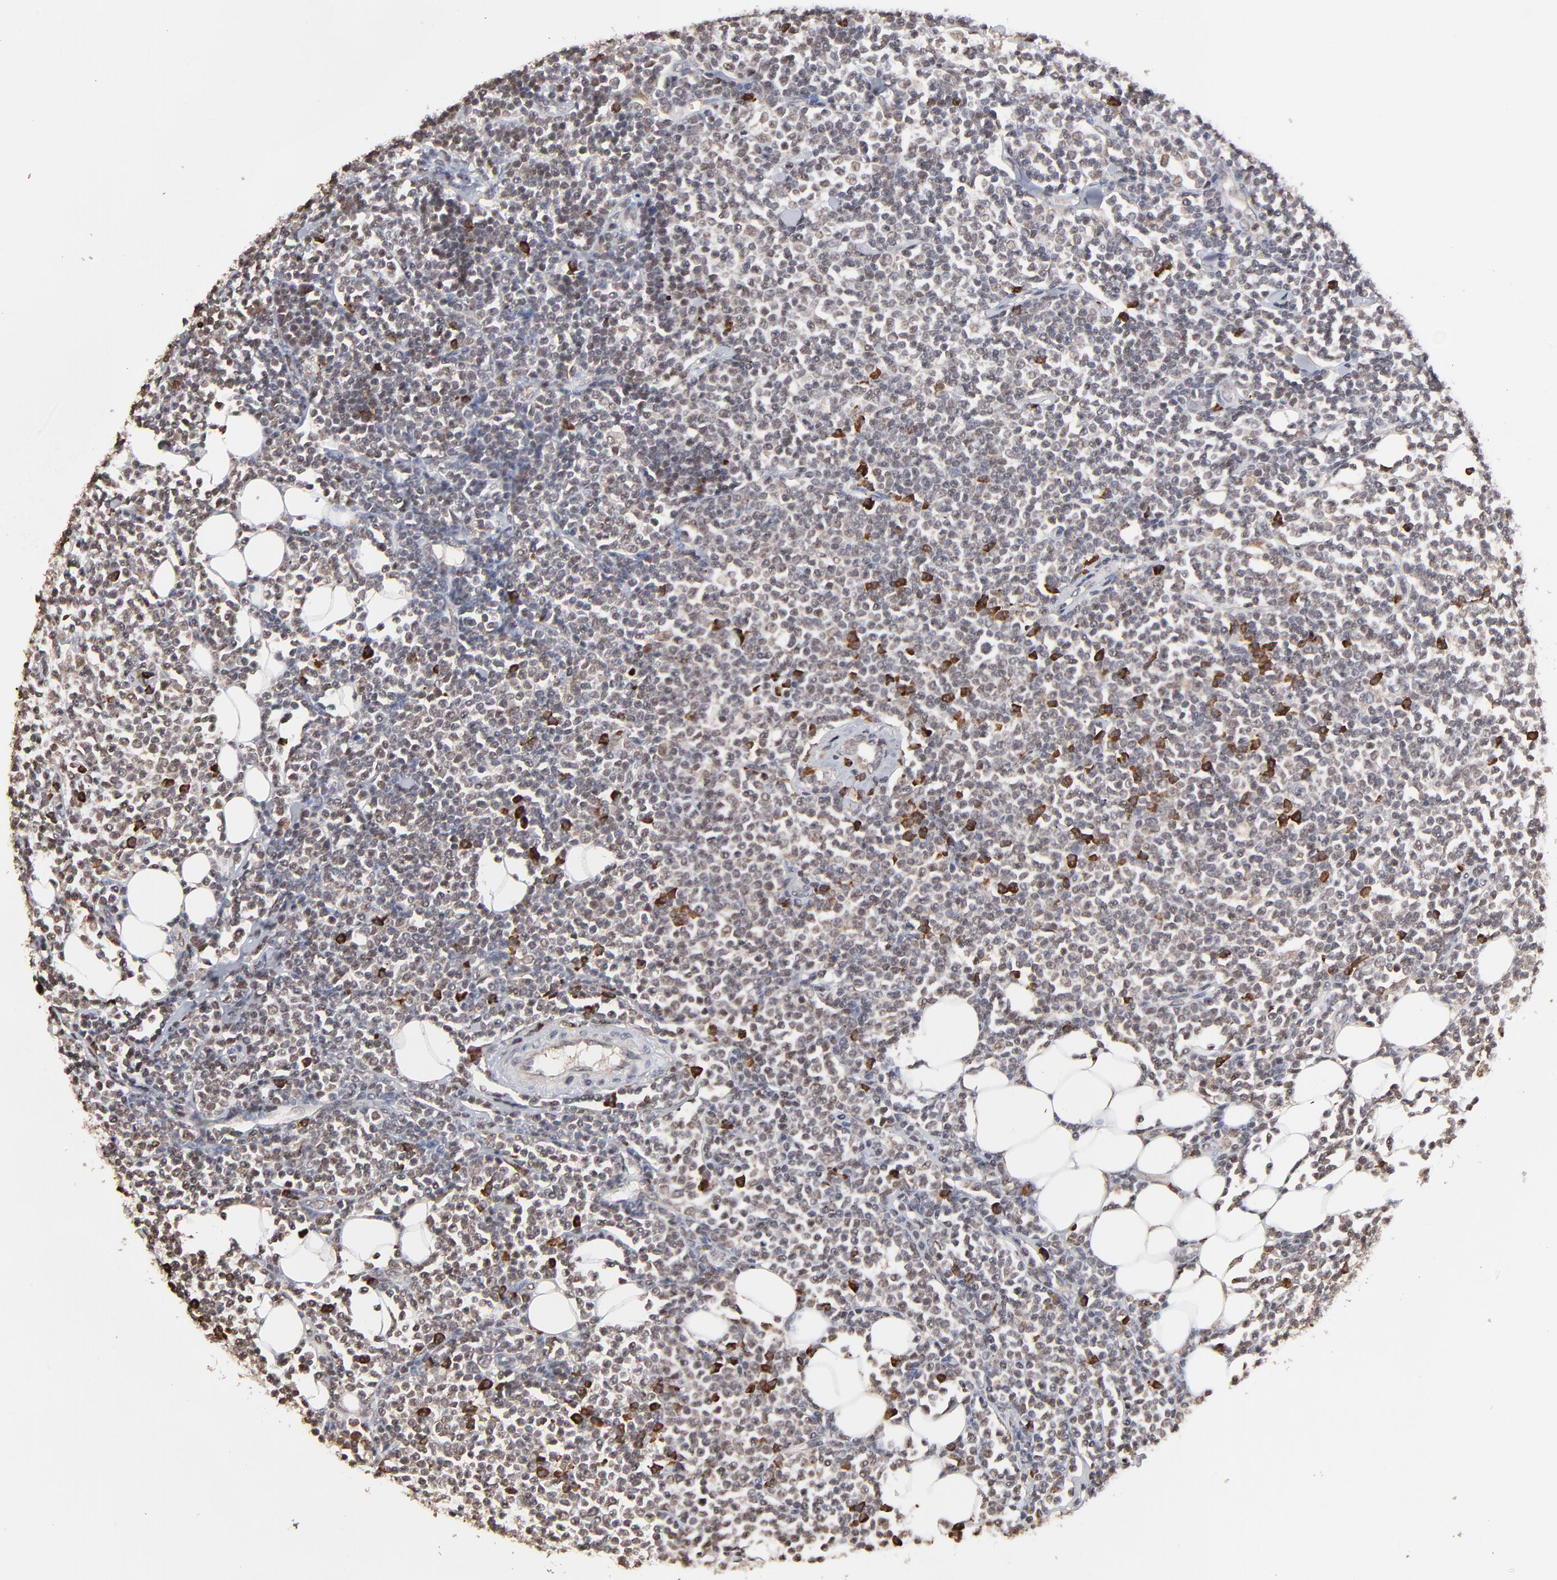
{"staining": {"intensity": "weak", "quantity": "25%-75%", "location": "cytoplasmic/membranous"}, "tissue": "lymphoma", "cell_type": "Tumor cells", "image_type": "cancer", "snomed": [{"axis": "morphology", "description": "Malignant lymphoma, non-Hodgkin's type, Low grade"}, {"axis": "topography", "description": "Soft tissue"}], "caption": "A high-resolution image shows immunohistochemistry staining of low-grade malignant lymphoma, non-Hodgkin's type, which exhibits weak cytoplasmic/membranous expression in approximately 25%-75% of tumor cells.", "gene": "CHM", "patient": {"sex": "male", "age": 92}}